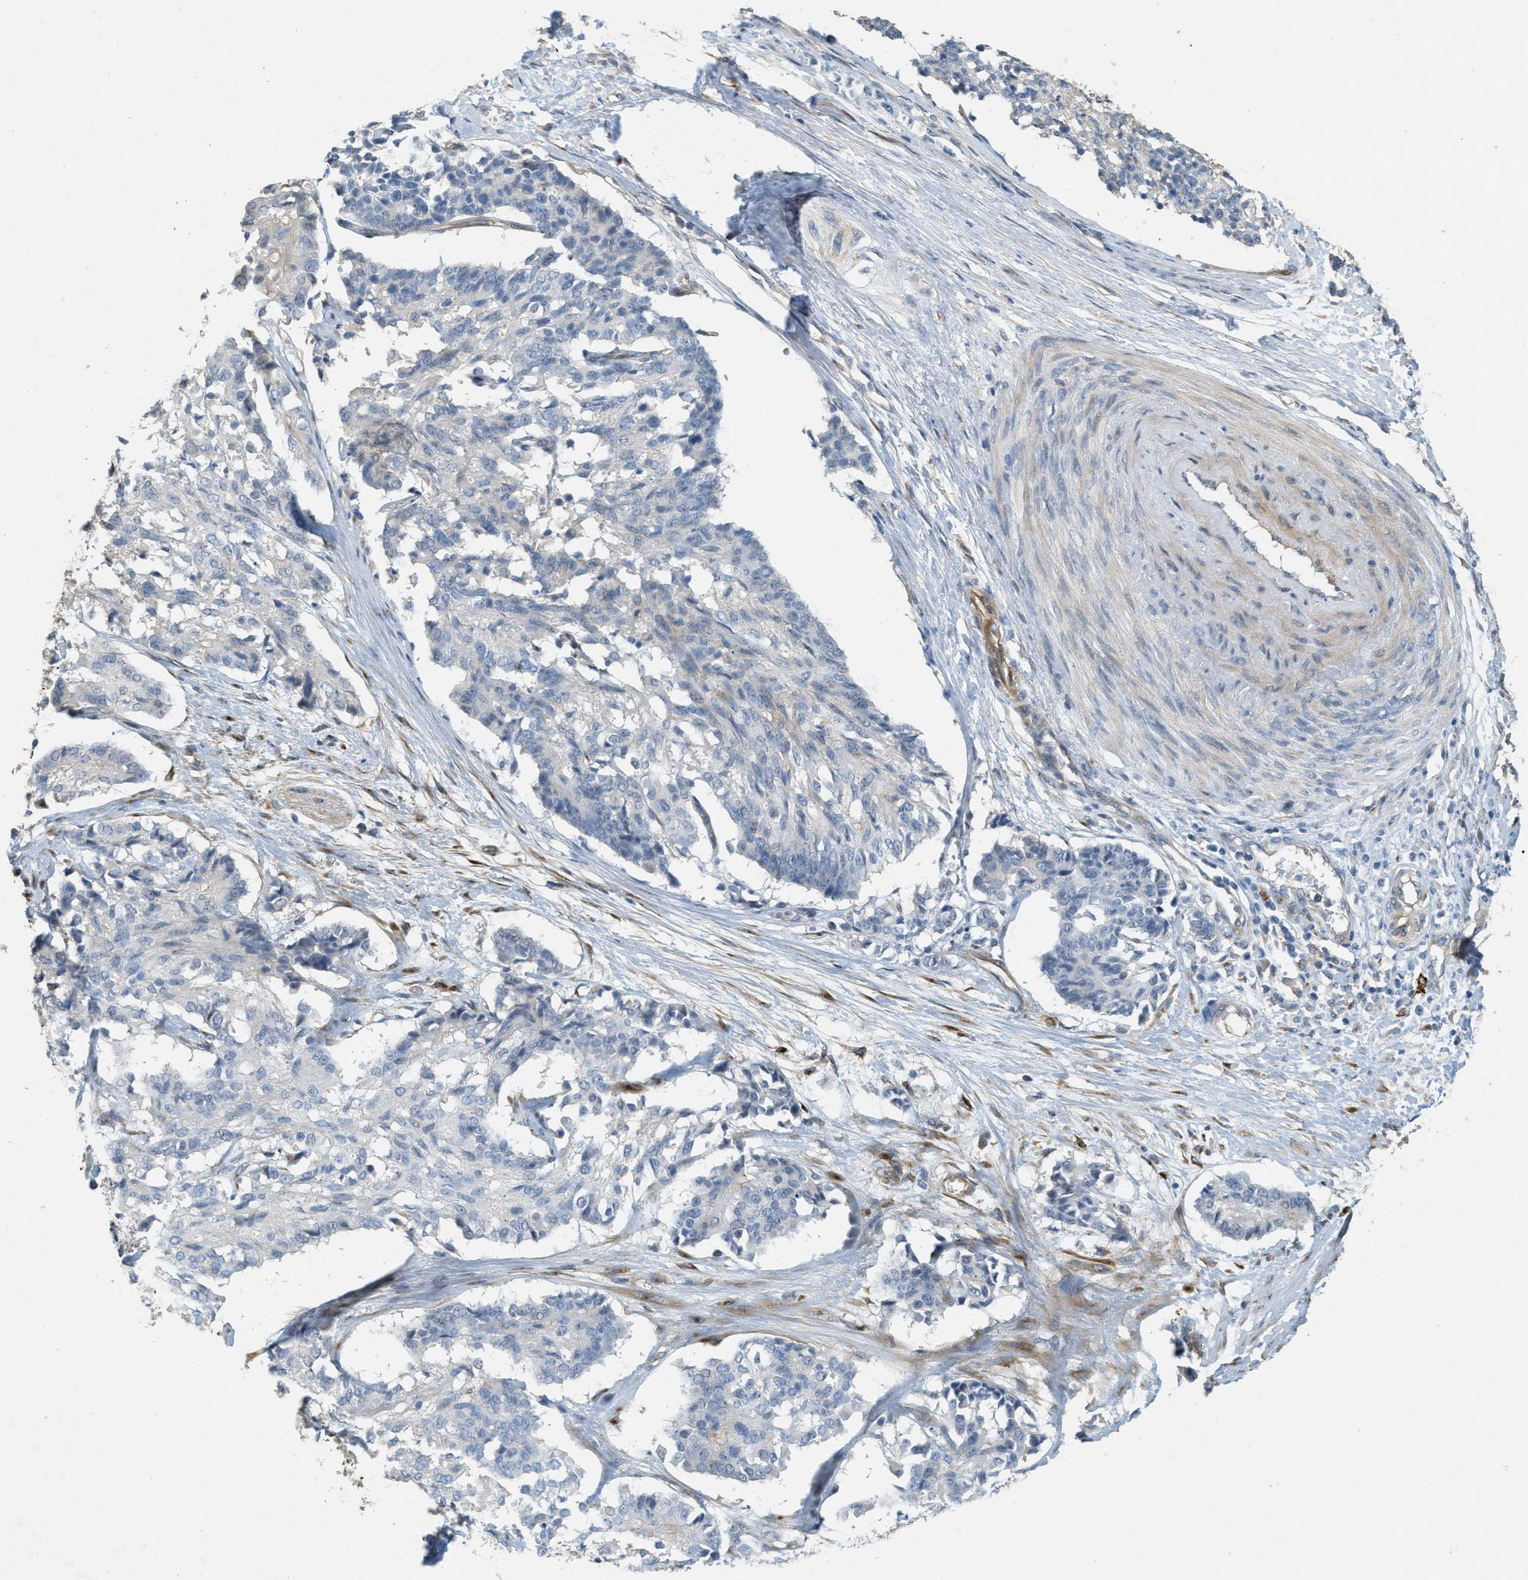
{"staining": {"intensity": "negative", "quantity": "none", "location": "none"}, "tissue": "cervical cancer", "cell_type": "Tumor cells", "image_type": "cancer", "snomed": [{"axis": "morphology", "description": "Squamous cell carcinoma, NOS"}, {"axis": "topography", "description": "Cervix"}], "caption": "An immunohistochemistry micrograph of cervical squamous cell carcinoma is shown. There is no staining in tumor cells of cervical squamous cell carcinoma.", "gene": "ADCY5", "patient": {"sex": "female", "age": 35}}